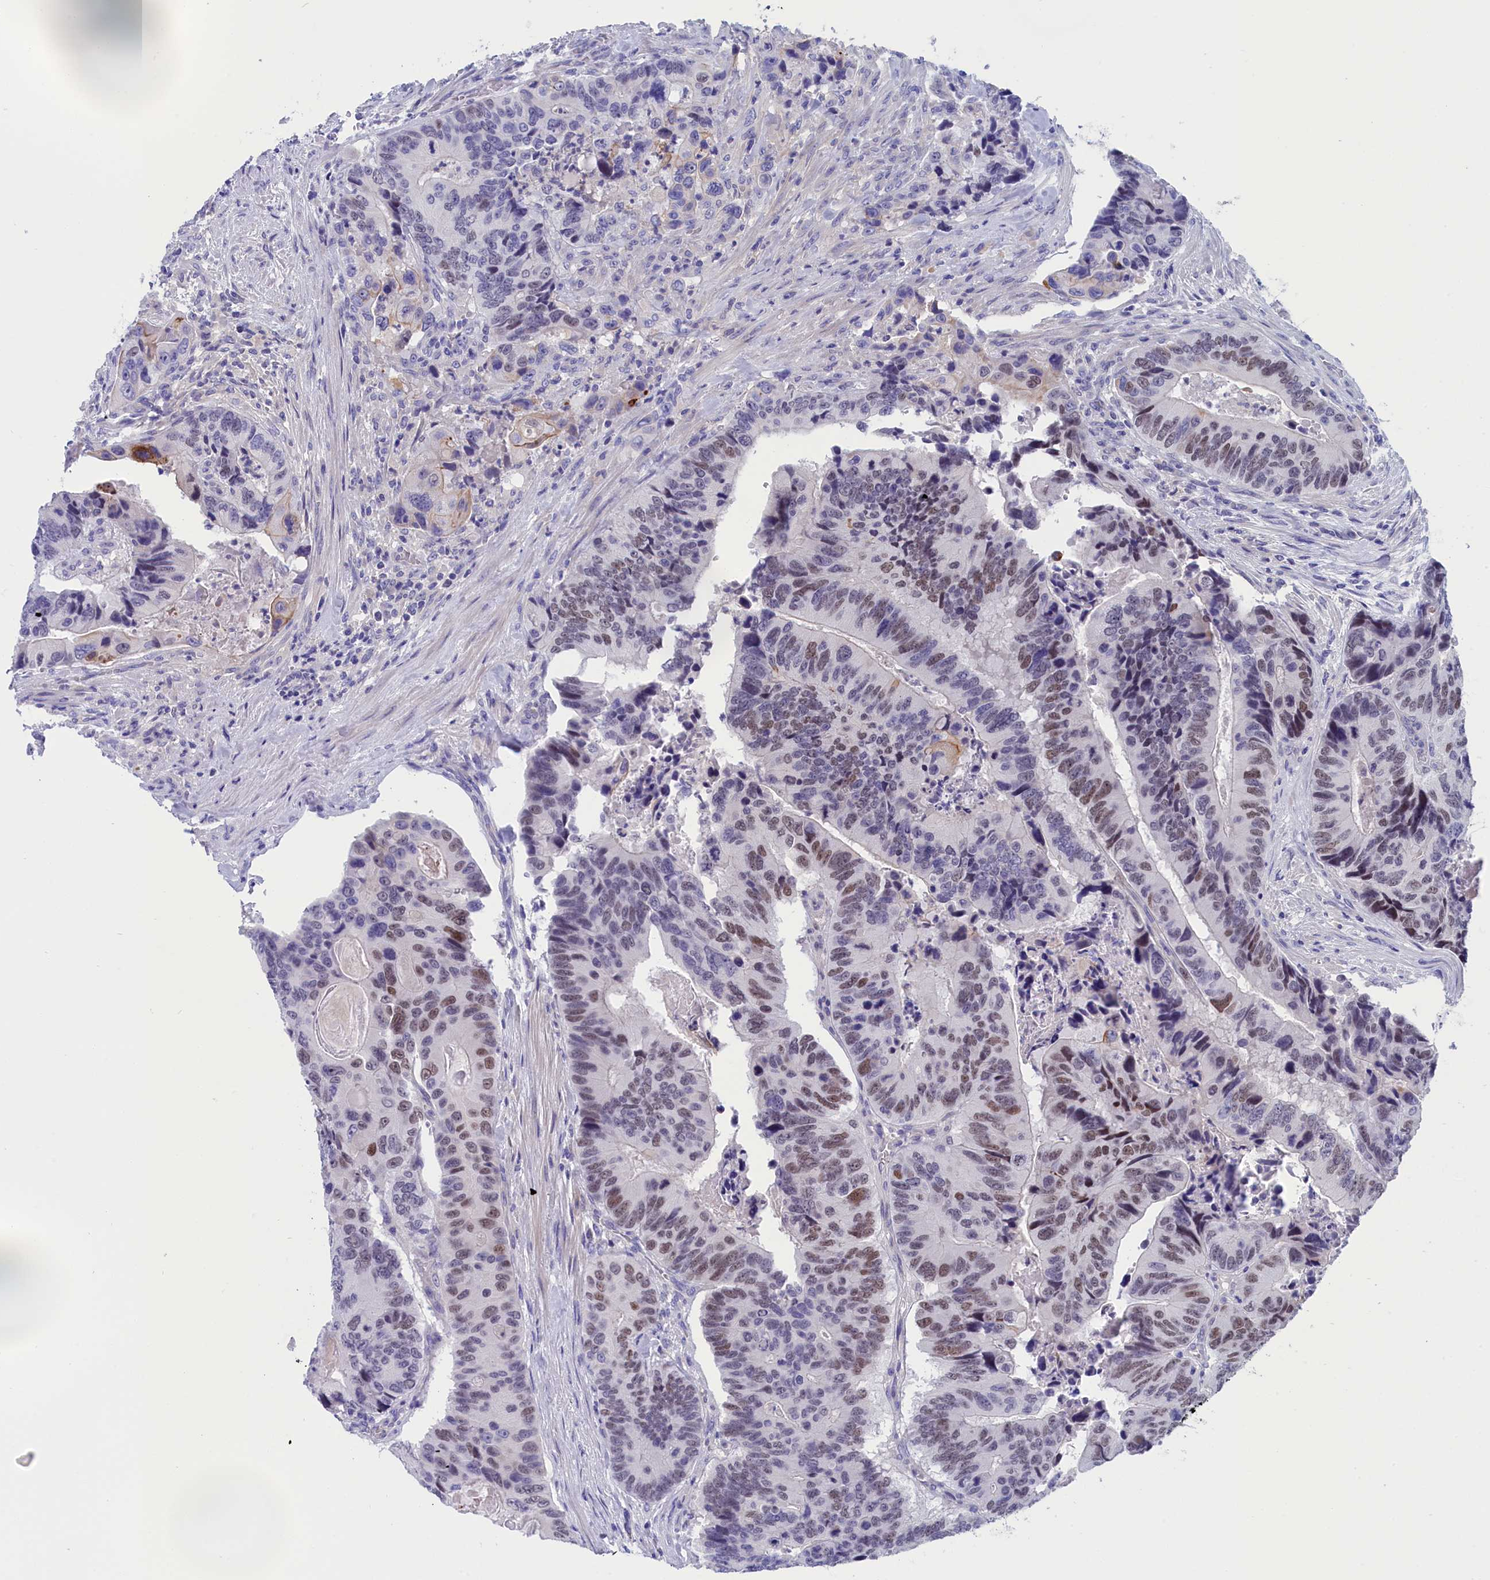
{"staining": {"intensity": "moderate", "quantity": "25%-75%", "location": "nuclear"}, "tissue": "colorectal cancer", "cell_type": "Tumor cells", "image_type": "cancer", "snomed": [{"axis": "morphology", "description": "Adenocarcinoma, NOS"}, {"axis": "topography", "description": "Colon"}], "caption": "A histopathology image of human colorectal cancer stained for a protein shows moderate nuclear brown staining in tumor cells. The staining was performed using DAB, with brown indicating positive protein expression. Nuclei are stained blue with hematoxylin.", "gene": "VPS35L", "patient": {"sex": "male", "age": 84}}